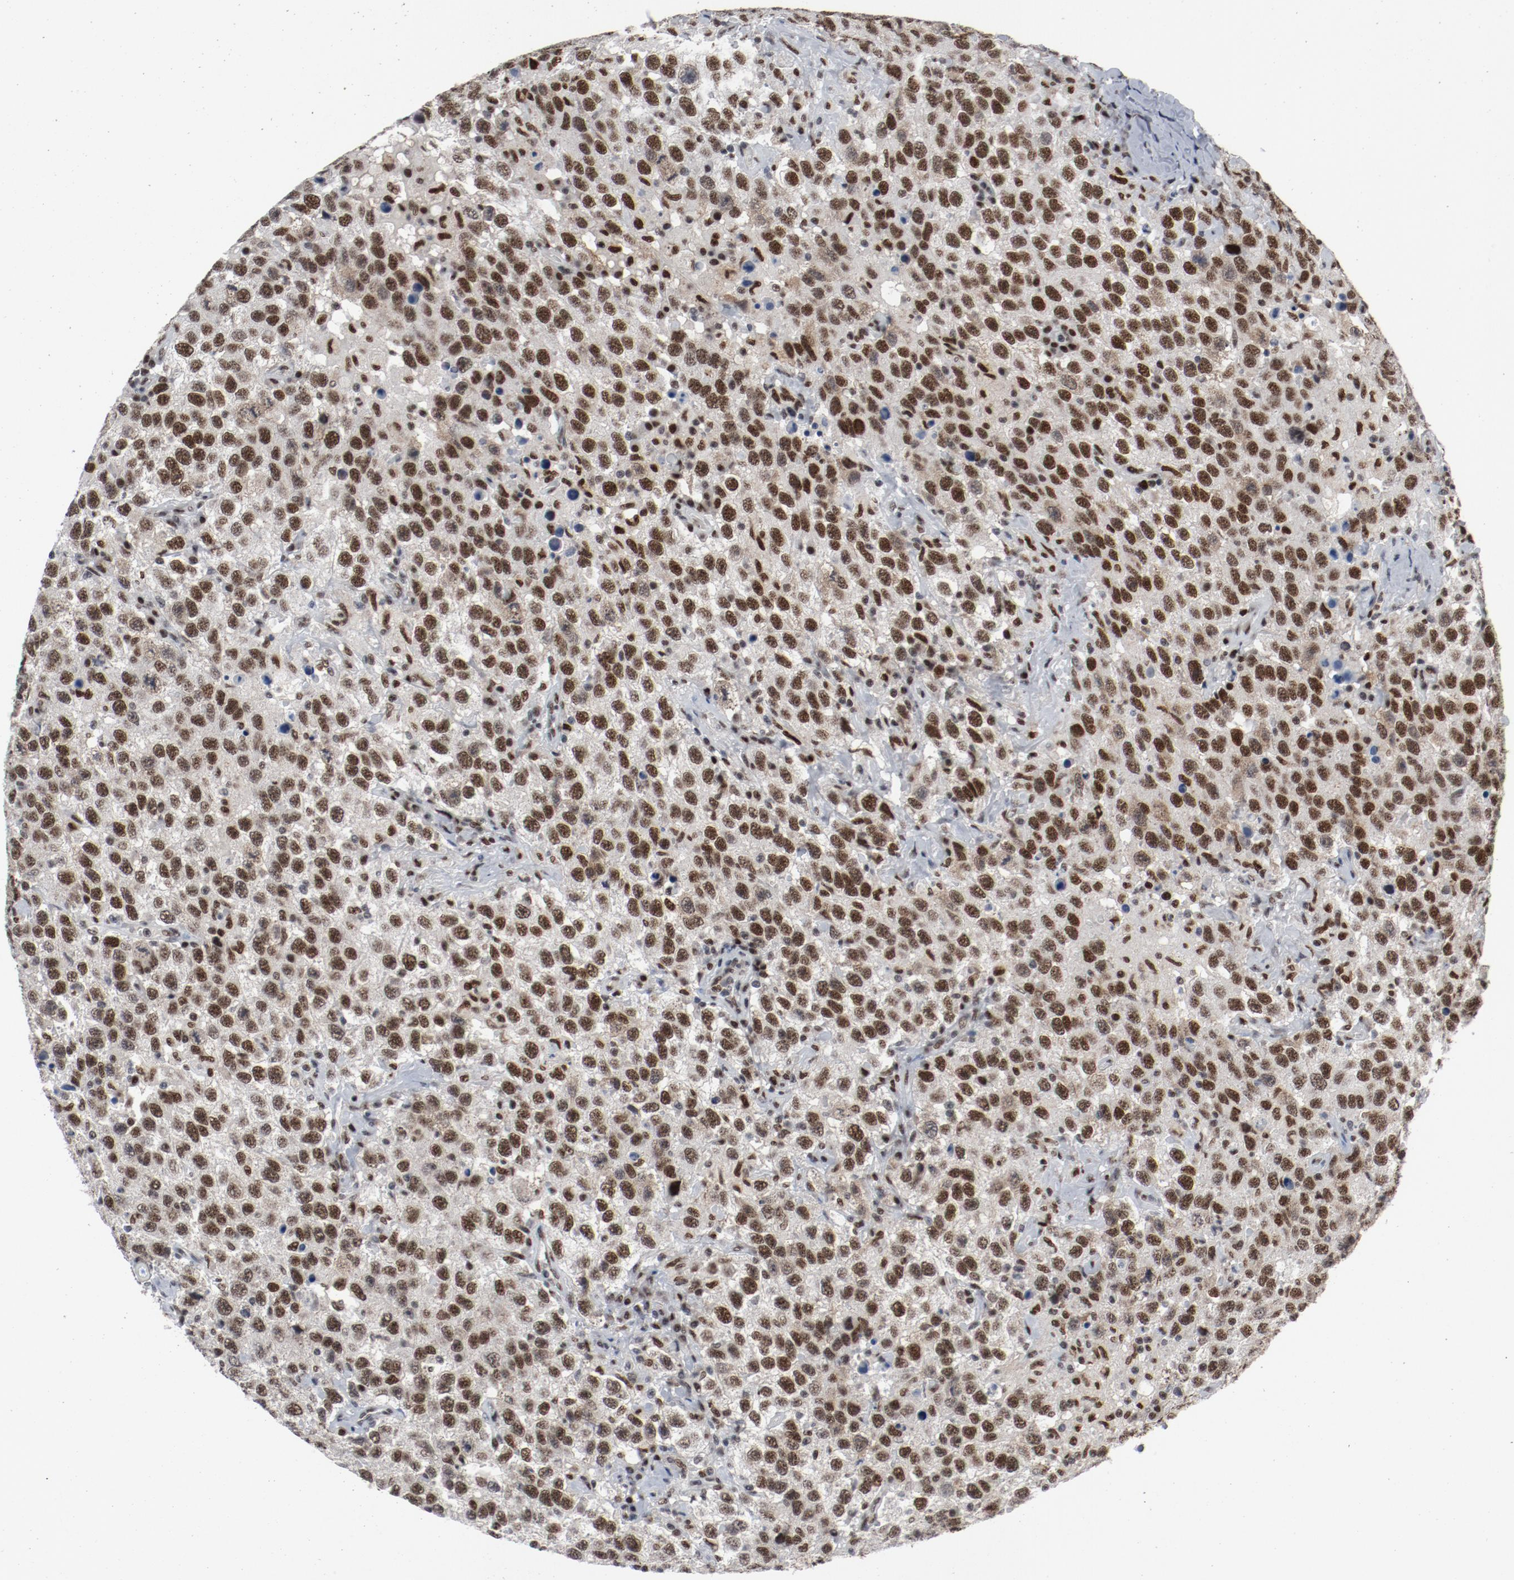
{"staining": {"intensity": "strong", "quantity": ">75%", "location": "nuclear"}, "tissue": "testis cancer", "cell_type": "Tumor cells", "image_type": "cancer", "snomed": [{"axis": "morphology", "description": "Seminoma, NOS"}, {"axis": "topography", "description": "Testis"}], "caption": "Immunohistochemical staining of seminoma (testis) reveals high levels of strong nuclear protein expression in about >75% of tumor cells.", "gene": "JMJD6", "patient": {"sex": "male", "age": 41}}